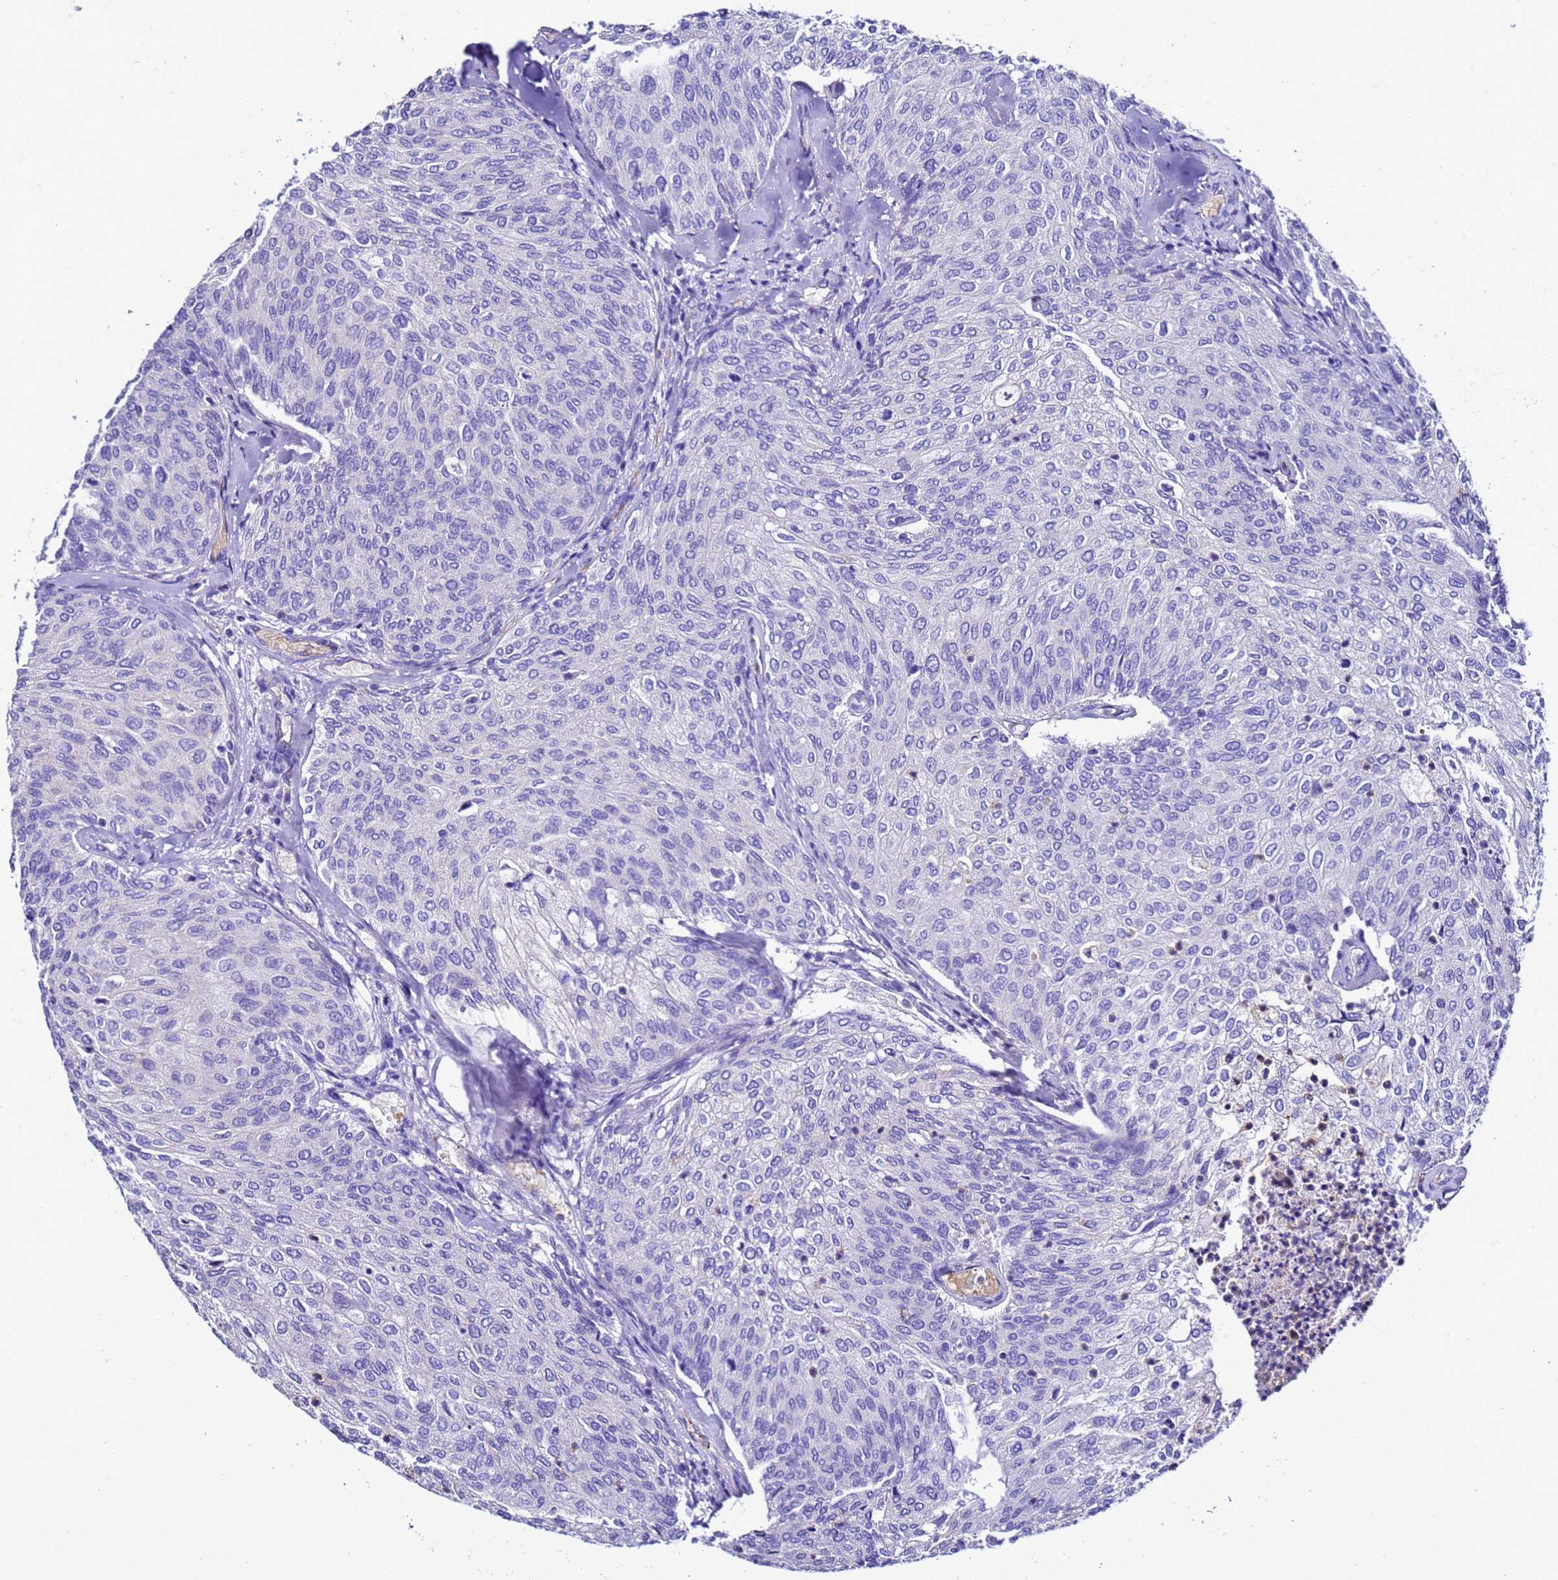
{"staining": {"intensity": "negative", "quantity": "none", "location": "none"}, "tissue": "urothelial cancer", "cell_type": "Tumor cells", "image_type": "cancer", "snomed": [{"axis": "morphology", "description": "Urothelial carcinoma, Low grade"}, {"axis": "topography", "description": "Urinary bladder"}], "caption": "High magnification brightfield microscopy of urothelial cancer stained with DAB (brown) and counterstained with hematoxylin (blue): tumor cells show no significant staining.", "gene": "UGT2A1", "patient": {"sex": "female", "age": 79}}